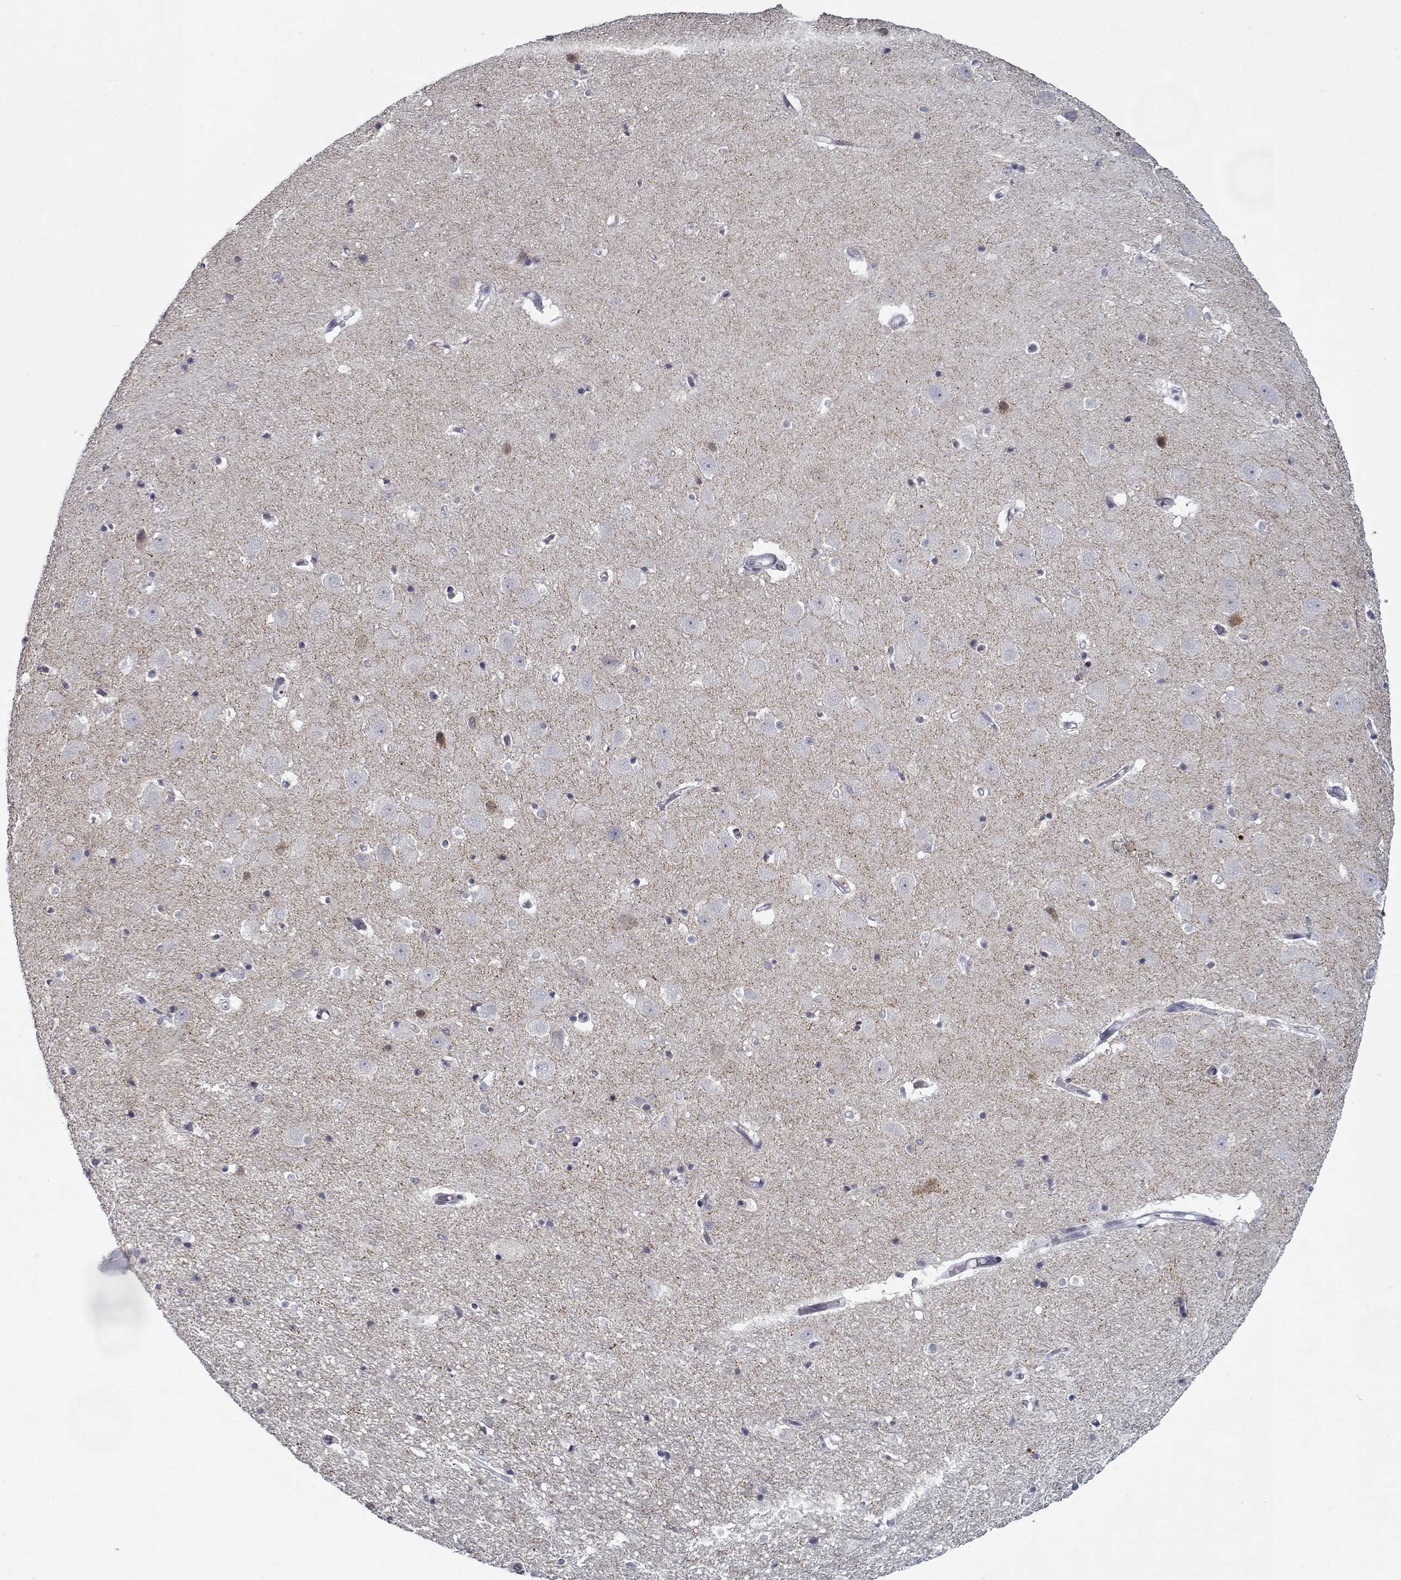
{"staining": {"intensity": "negative", "quantity": "none", "location": "none"}, "tissue": "hippocampus", "cell_type": "Glial cells", "image_type": "normal", "snomed": [{"axis": "morphology", "description": "Normal tissue, NOS"}, {"axis": "topography", "description": "Hippocampus"}], "caption": "High power microscopy image of an immunohistochemistry (IHC) histopathology image of benign hippocampus, revealing no significant positivity in glial cells.", "gene": "GAD2", "patient": {"sex": "male", "age": 44}}